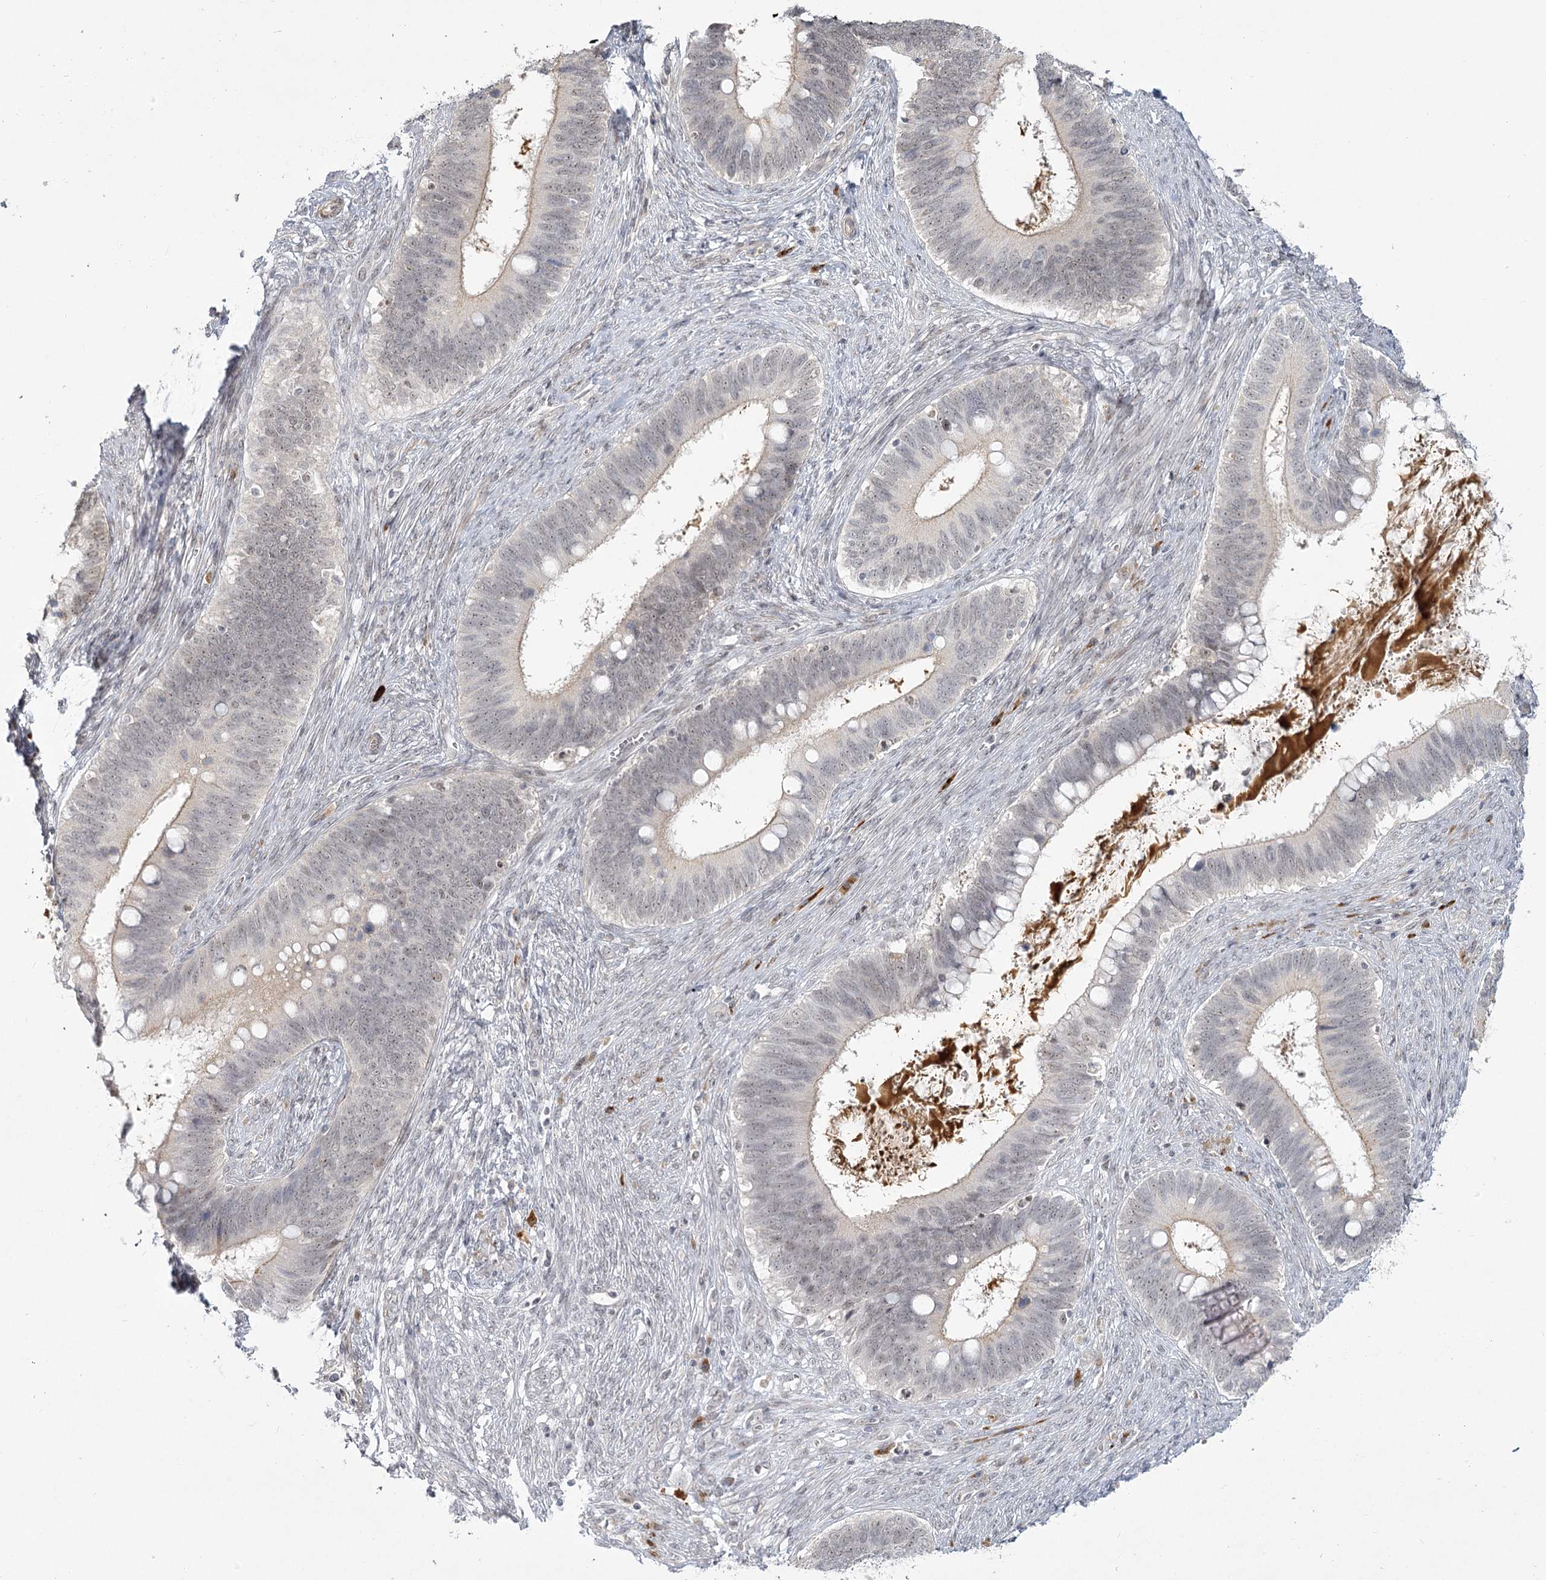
{"staining": {"intensity": "weak", "quantity": "<25%", "location": "nuclear"}, "tissue": "cervical cancer", "cell_type": "Tumor cells", "image_type": "cancer", "snomed": [{"axis": "morphology", "description": "Adenocarcinoma, NOS"}, {"axis": "topography", "description": "Cervix"}], "caption": "High power microscopy photomicrograph of an immunohistochemistry (IHC) image of adenocarcinoma (cervical), revealing no significant staining in tumor cells.", "gene": "EXOSC7", "patient": {"sex": "female", "age": 42}}